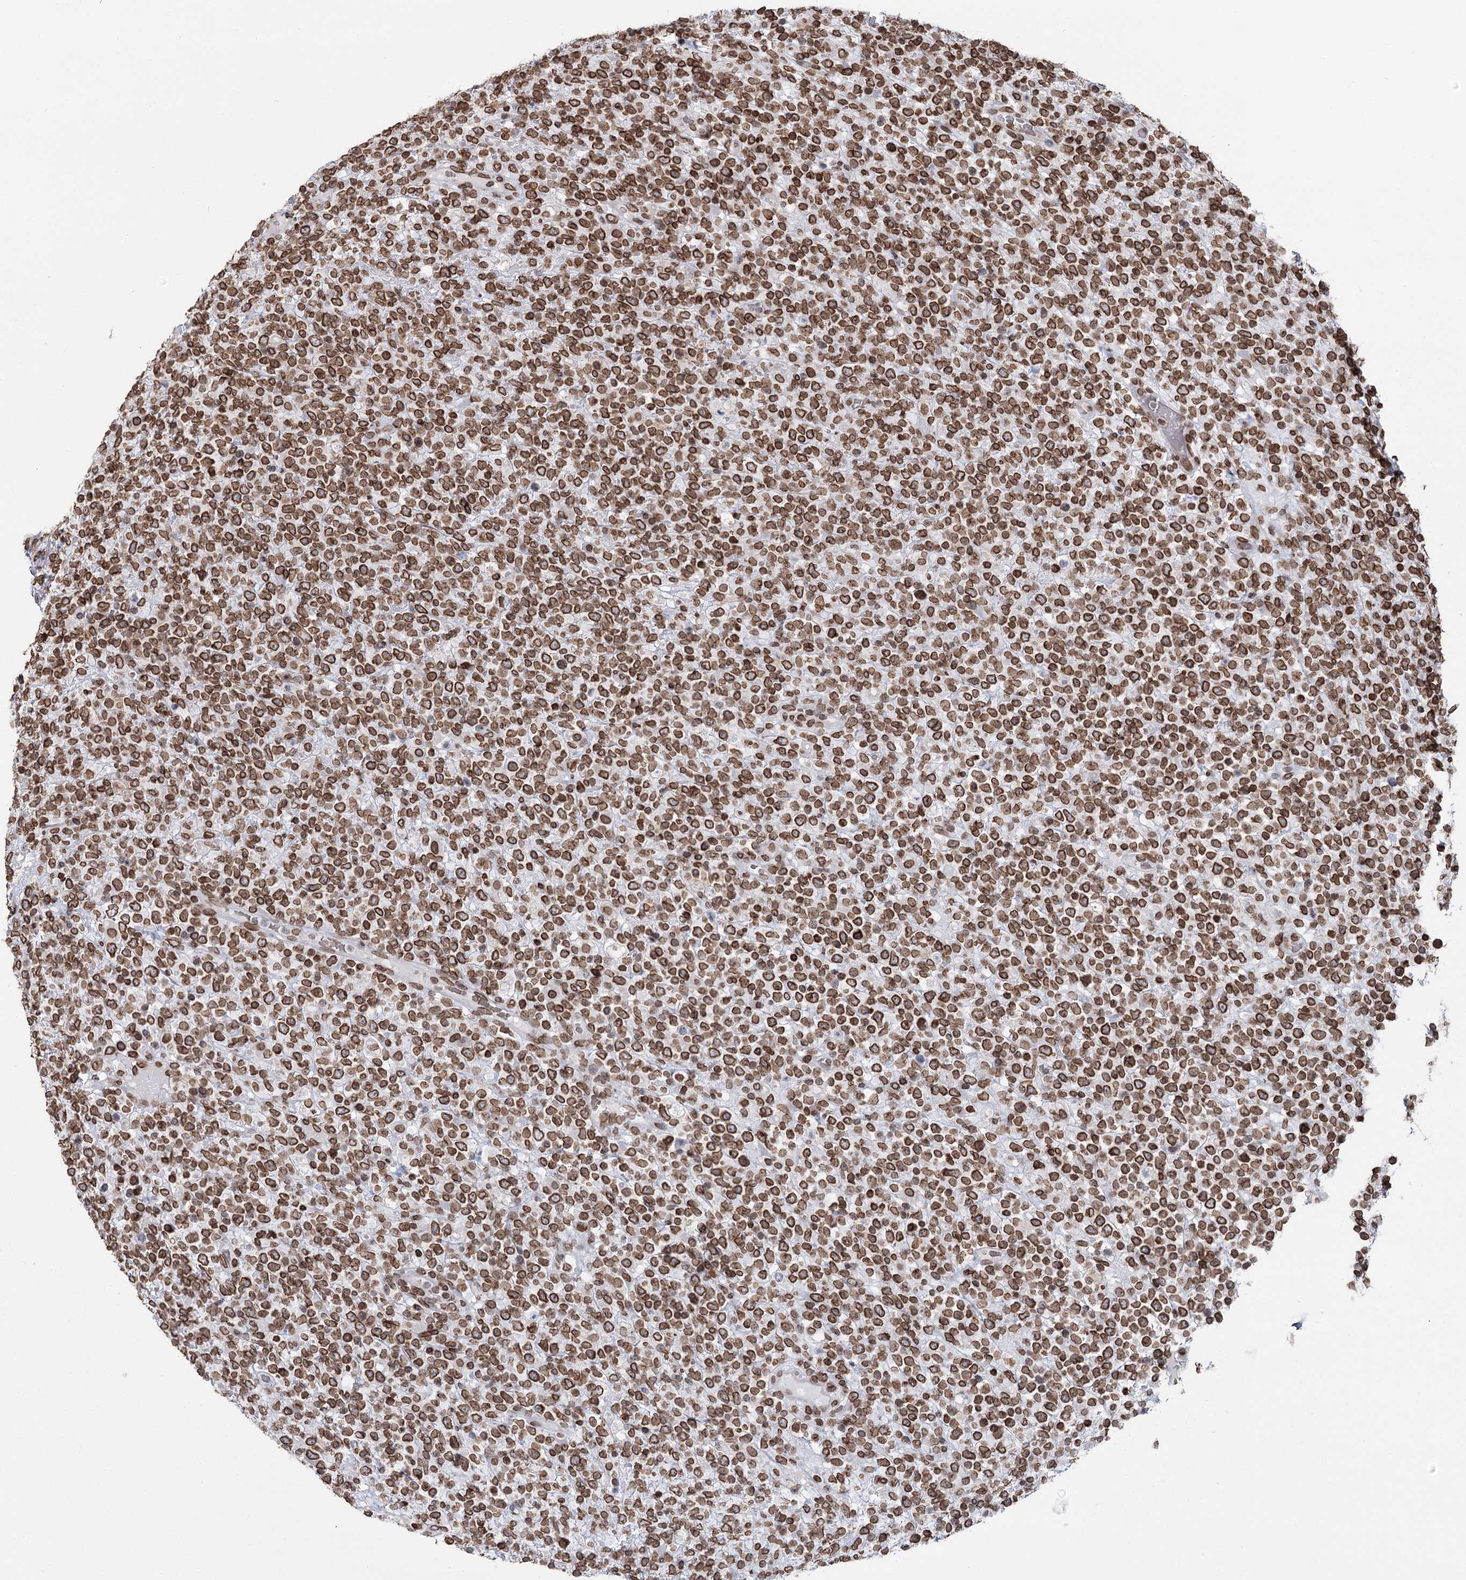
{"staining": {"intensity": "strong", "quantity": ">75%", "location": "cytoplasmic/membranous,nuclear"}, "tissue": "lymphoma", "cell_type": "Tumor cells", "image_type": "cancer", "snomed": [{"axis": "morphology", "description": "Malignant lymphoma, non-Hodgkin's type, High grade"}, {"axis": "topography", "description": "Colon"}], "caption": "DAB (3,3'-diaminobenzidine) immunohistochemical staining of human lymphoma shows strong cytoplasmic/membranous and nuclear protein positivity in about >75% of tumor cells.", "gene": "KIAA0930", "patient": {"sex": "female", "age": 53}}